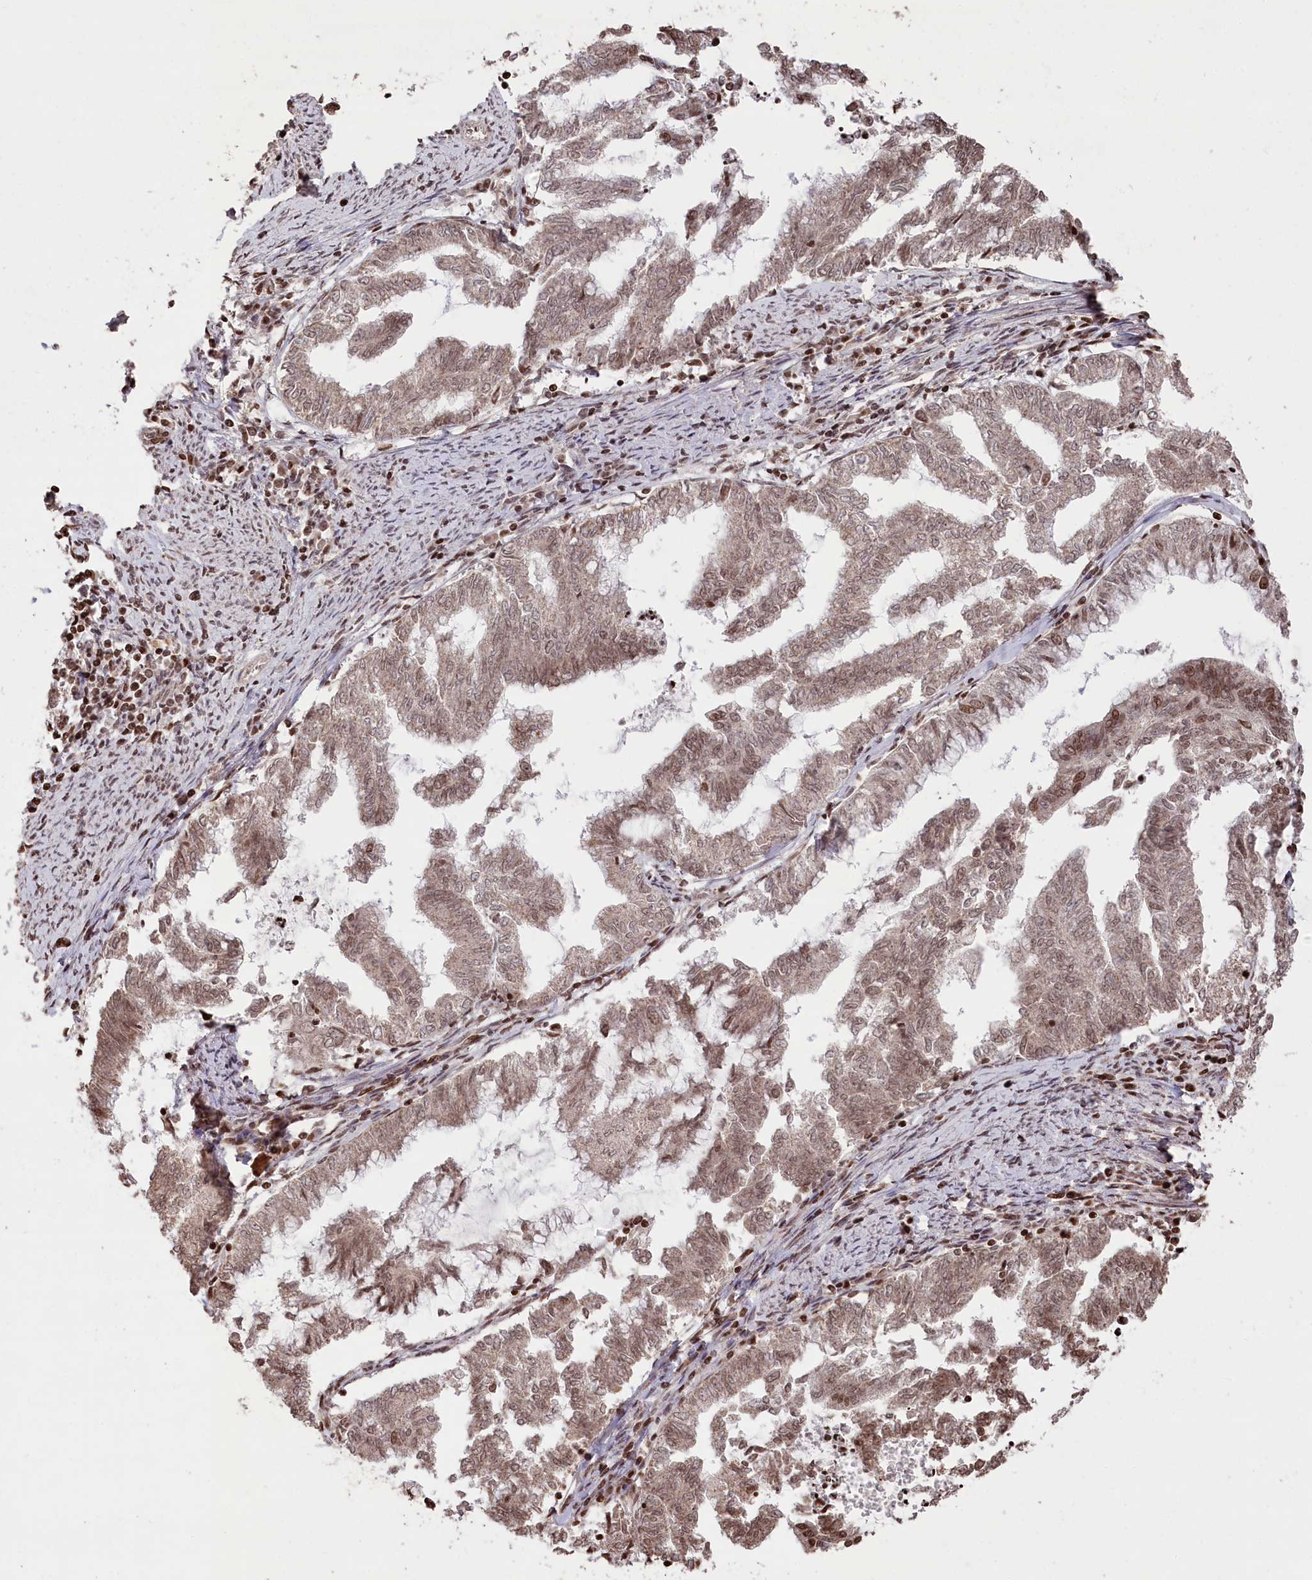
{"staining": {"intensity": "moderate", "quantity": ">75%", "location": "cytoplasmic/membranous,nuclear"}, "tissue": "endometrial cancer", "cell_type": "Tumor cells", "image_type": "cancer", "snomed": [{"axis": "morphology", "description": "Adenocarcinoma, NOS"}, {"axis": "topography", "description": "Endometrium"}], "caption": "The immunohistochemical stain shows moderate cytoplasmic/membranous and nuclear positivity in tumor cells of endometrial adenocarcinoma tissue.", "gene": "CCSER2", "patient": {"sex": "female", "age": 79}}